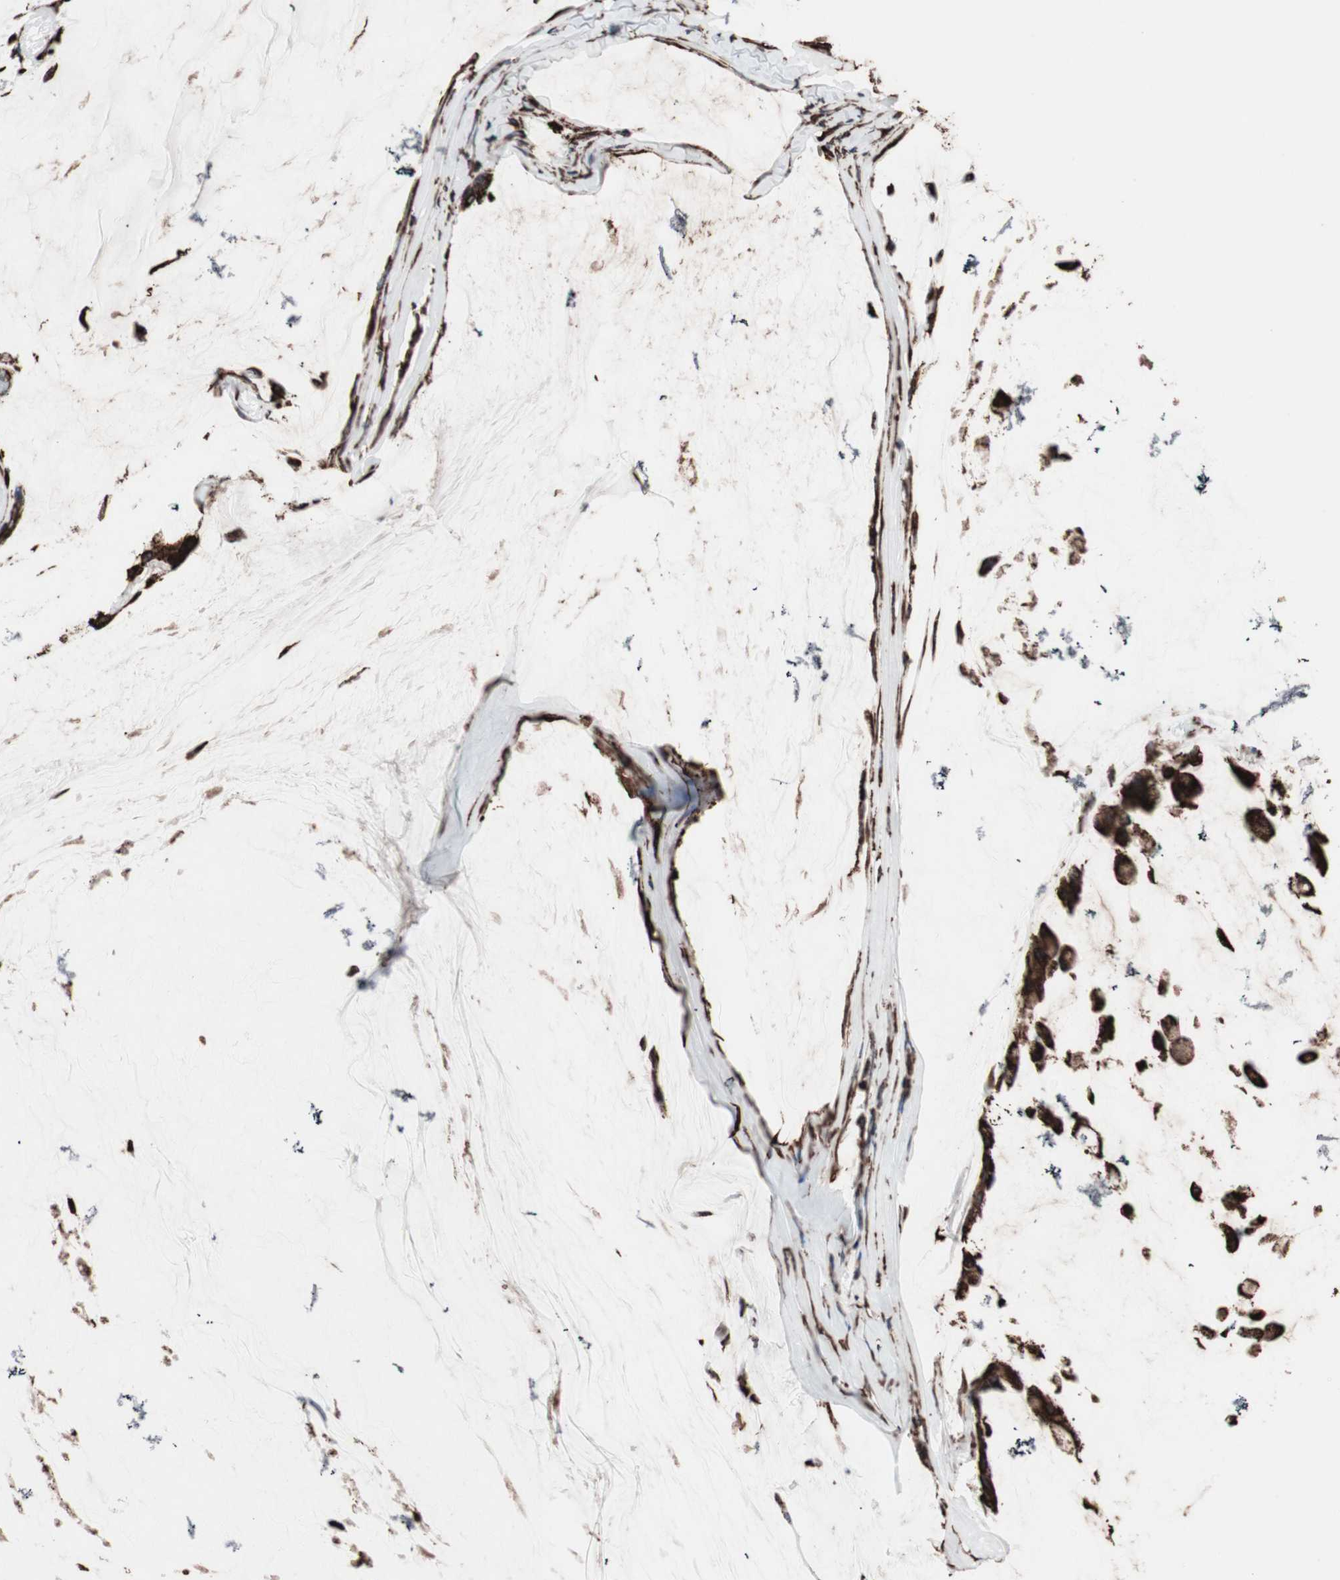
{"staining": {"intensity": "strong", "quantity": ">75%", "location": "cytoplasmic/membranous"}, "tissue": "ovarian cancer", "cell_type": "Tumor cells", "image_type": "cancer", "snomed": [{"axis": "morphology", "description": "Cystadenocarcinoma, mucinous, NOS"}, {"axis": "topography", "description": "Ovary"}], "caption": "DAB immunohistochemical staining of human ovarian cancer (mucinous cystadenocarcinoma) exhibits strong cytoplasmic/membranous protein positivity in about >75% of tumor cells.", "gene": "HSP90B1", "patient": {"sex": "female", "age": 39}}